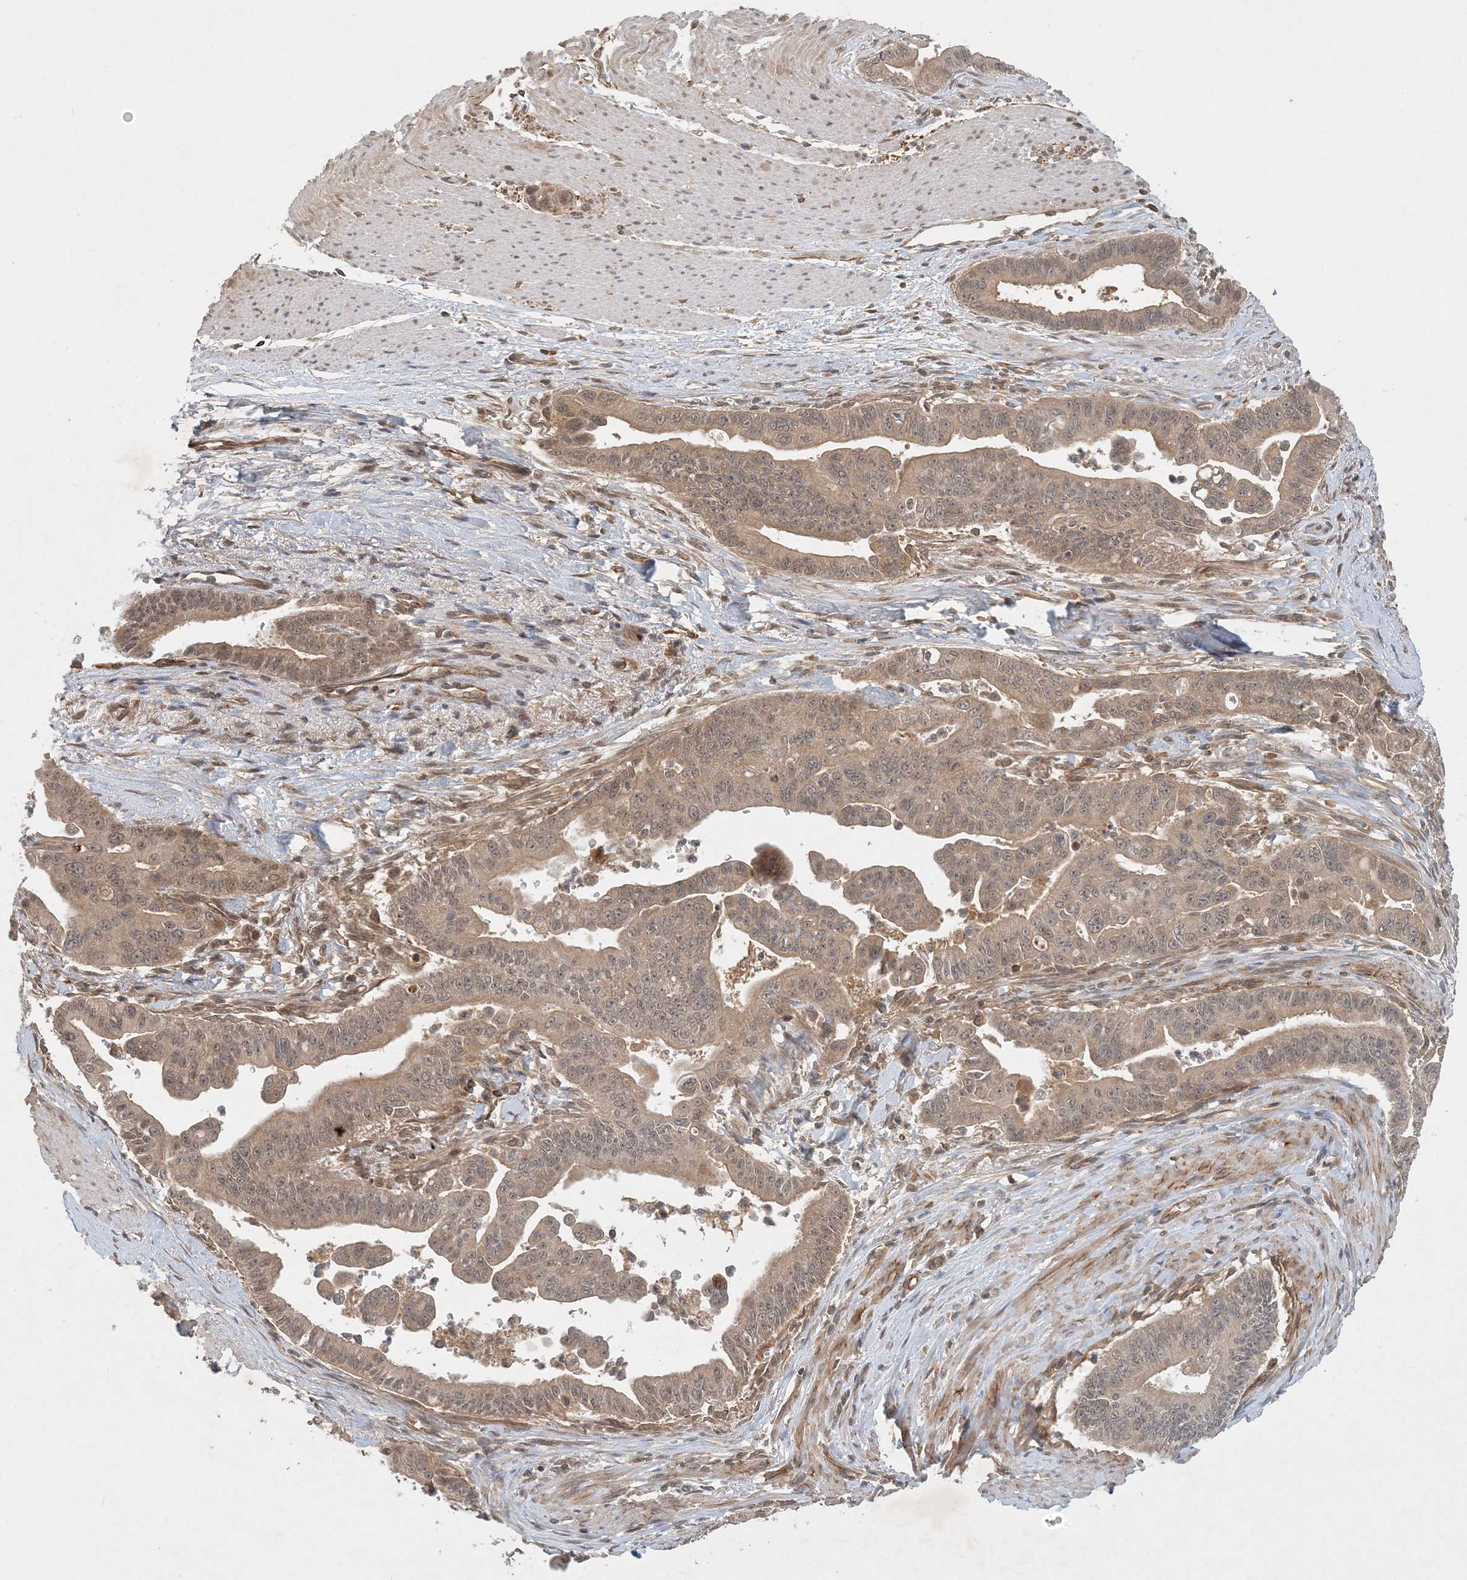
{"staining": {"intensity": "weak", "quantity": ">75%", "location": "cytoplasmic/membranous,nuclear"}, "tissue": "pancreatic cancer", "cell_type": "Tumor cells", "image_type": "cancer", "snomed": [{"axis": "morphology", "description": "Adenocarcinoma, NOS"}, {"axis": "topography", "description": "Pancreas"}], "caption": "The image displays immunohistochemical staining of pancreatic adenocarcinoma. There is weak cytoplasmic/membranous and nuclear expression is present in approximately >75% of tumor cells.", "gene": "ZCCHC4", "patient": {"sex": "male", "age": 70}}